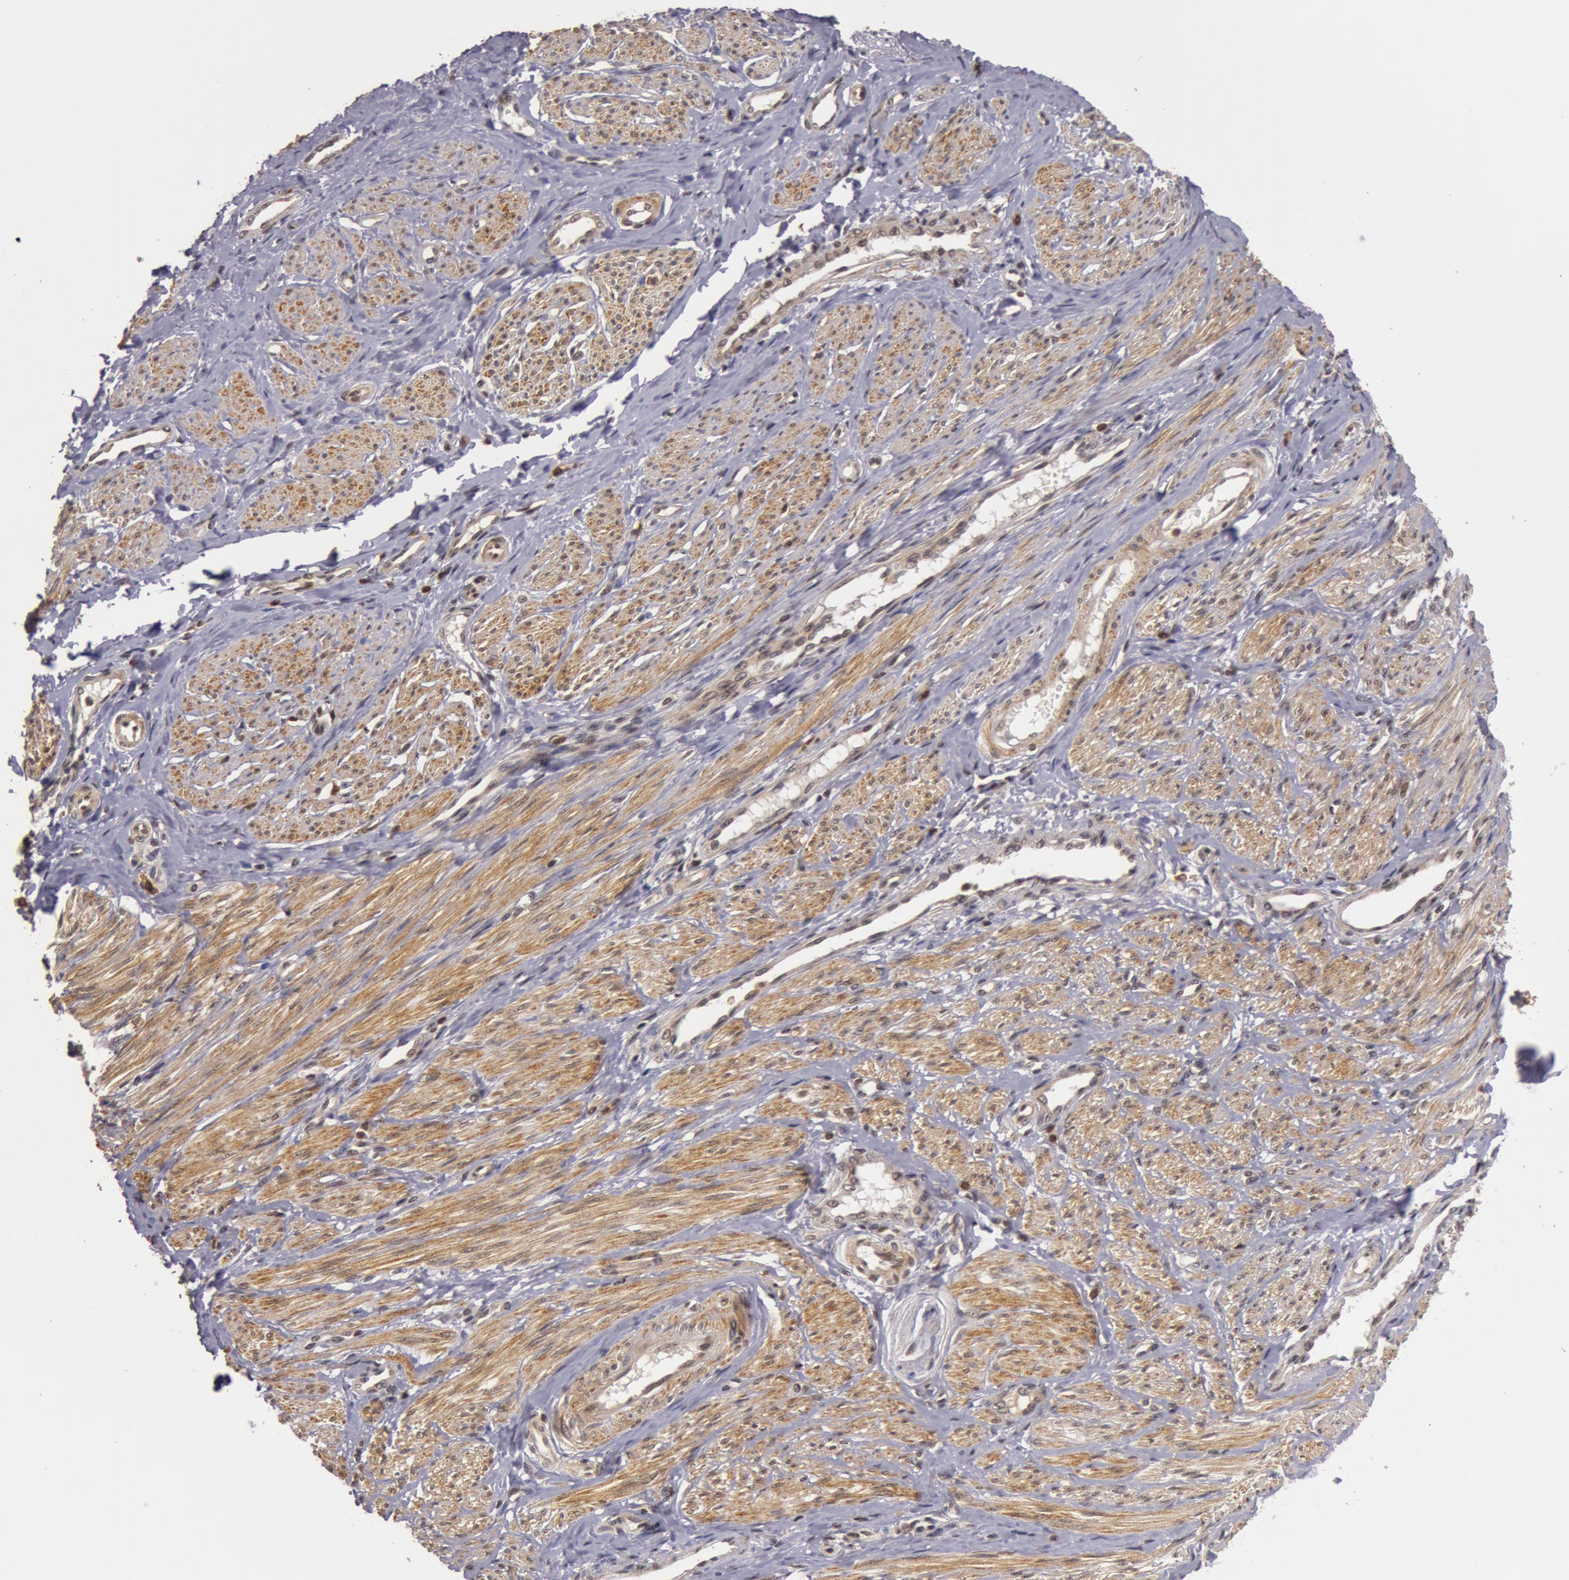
{"staining": {"intensity": "moderate", "quantity": ">75%", "location": "cytoplasmic/membranous"}, "tissue": "smooth muscle", "cell_type": "Smooth muscle cells", "image_type": "normal", "snomed": [{"axis": "morphology", "description": "Normal tissue, NOS"}, {"axis": "topography", "description": "Smooth muscle"}, {"axis": "topography", "description": "Uterus"}], "caption": "This image displays immunohistochemistry (IHC) staining of normal smooth muscle, with medium moderate cytoplasmic/membranous positivity in approximately >75% of smooth muscle cells.", "gene": "ZNF350", "patient": {"sex": "female", "age": 39}}